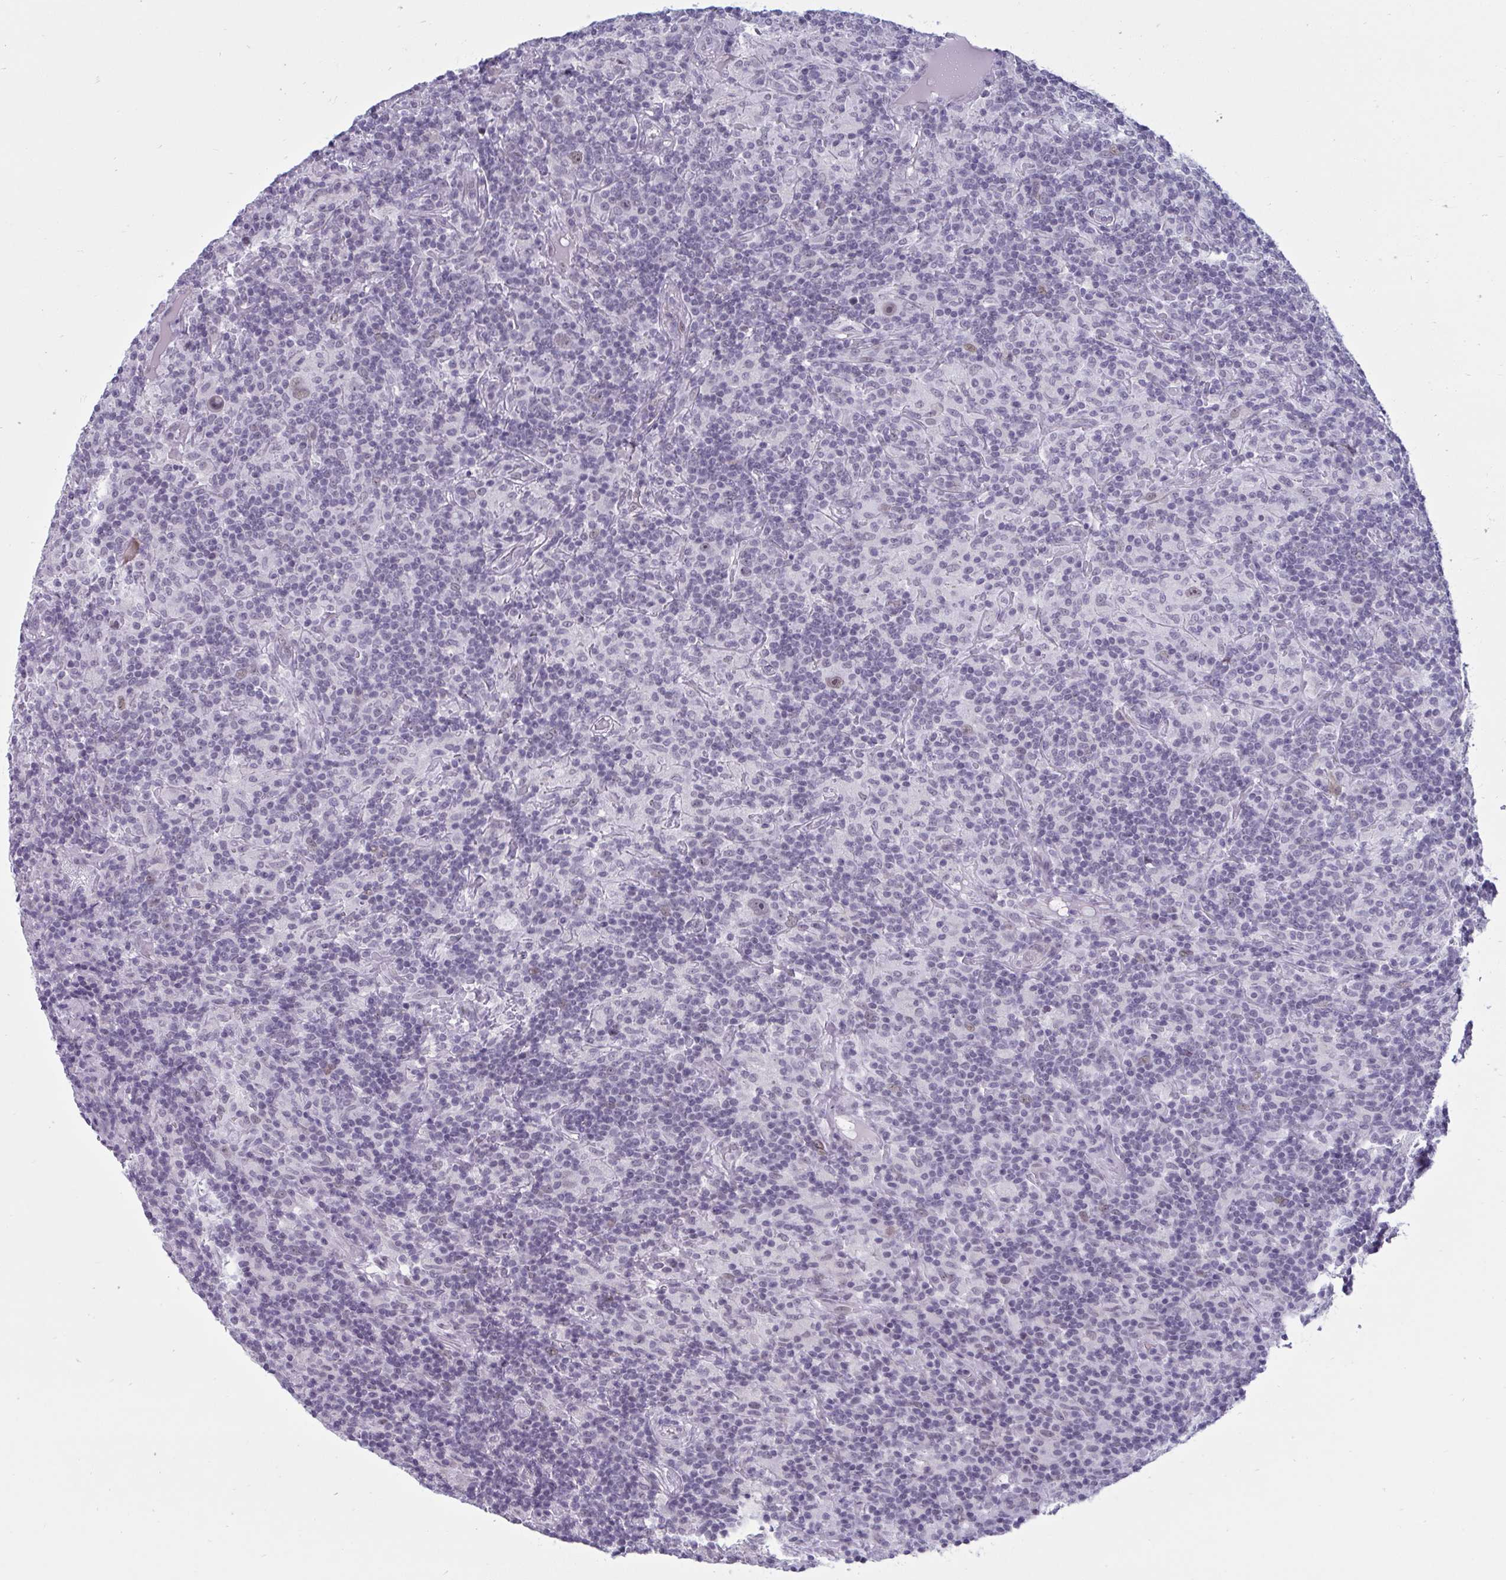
{"staining": {"intensity": "weak", "quantity": "<25%", "location": "nuclear"}, "tissue": "lymphoma", "cell_type": "Tumor cells", "image_type": "cancer", "snomed": [{"axis": "morphology", "description": "Hodgkin's disease, NOS"}, {"axis": "topography", "description": "Lymph node"}], "caption": "The micrograph reveals no significant positivity in tumor cells of Hodgkin's disease.", "gene": "MSMB", "patient": {"sex": "male", "age": 70}}